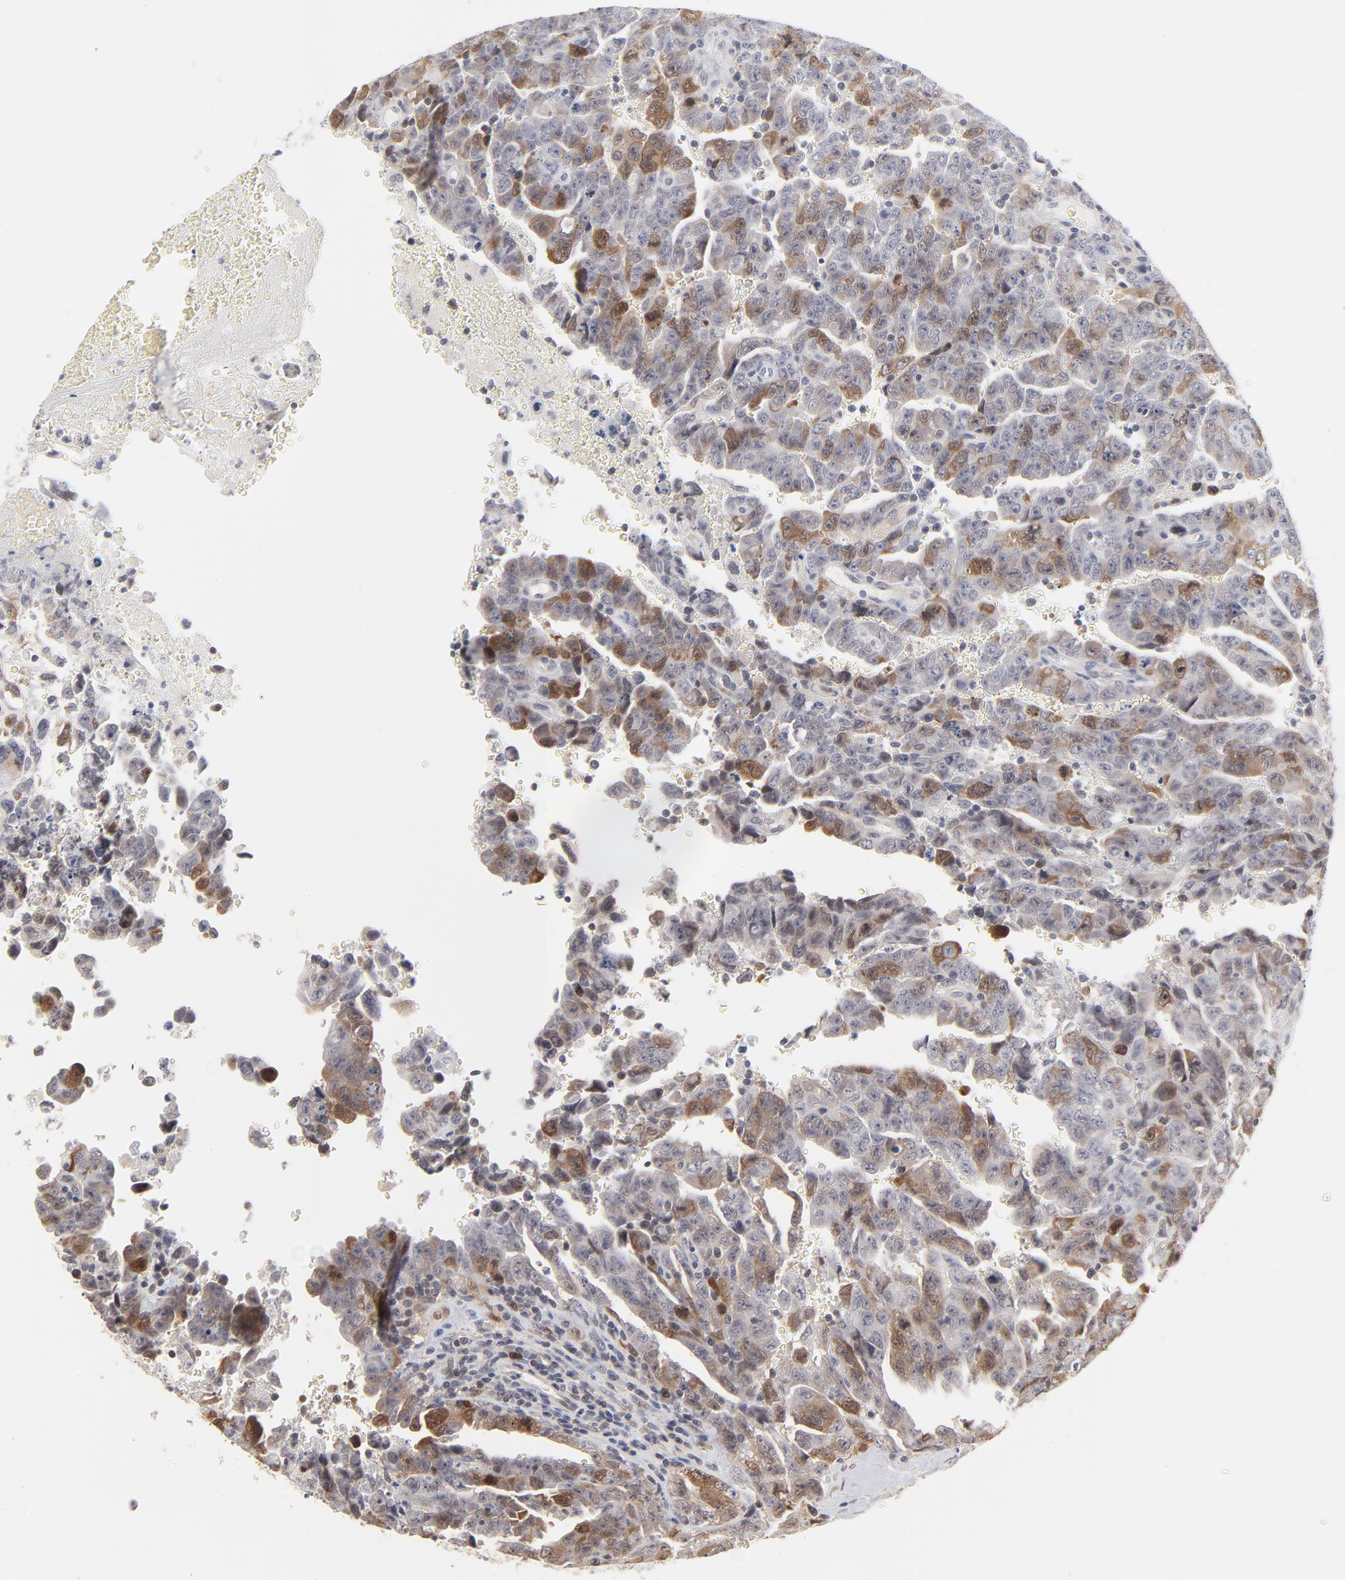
{"staining": {"intensity": "moderate", "quantity": "25%-75%", "location": "cytoplasmic/membranous"}, "tissue": "testis cancer", "cell_type": "Tumor cells", "image_type": "cancer", "snomed": [{"axis": "morphology", "description": "Carcinoma, Embryonal, NOS"}, {"axis": "topography", "description": "Testis"}], "caption": "Testis cancer (embryonal carcinoma) was stained to show a protein in brown. There is medium levels of moderate cytoplasmic/membranous expression in approximately 25%-75% of tumor cells.", "gene": "AURKA", "patient": {"sex": "male", "age": 28}}